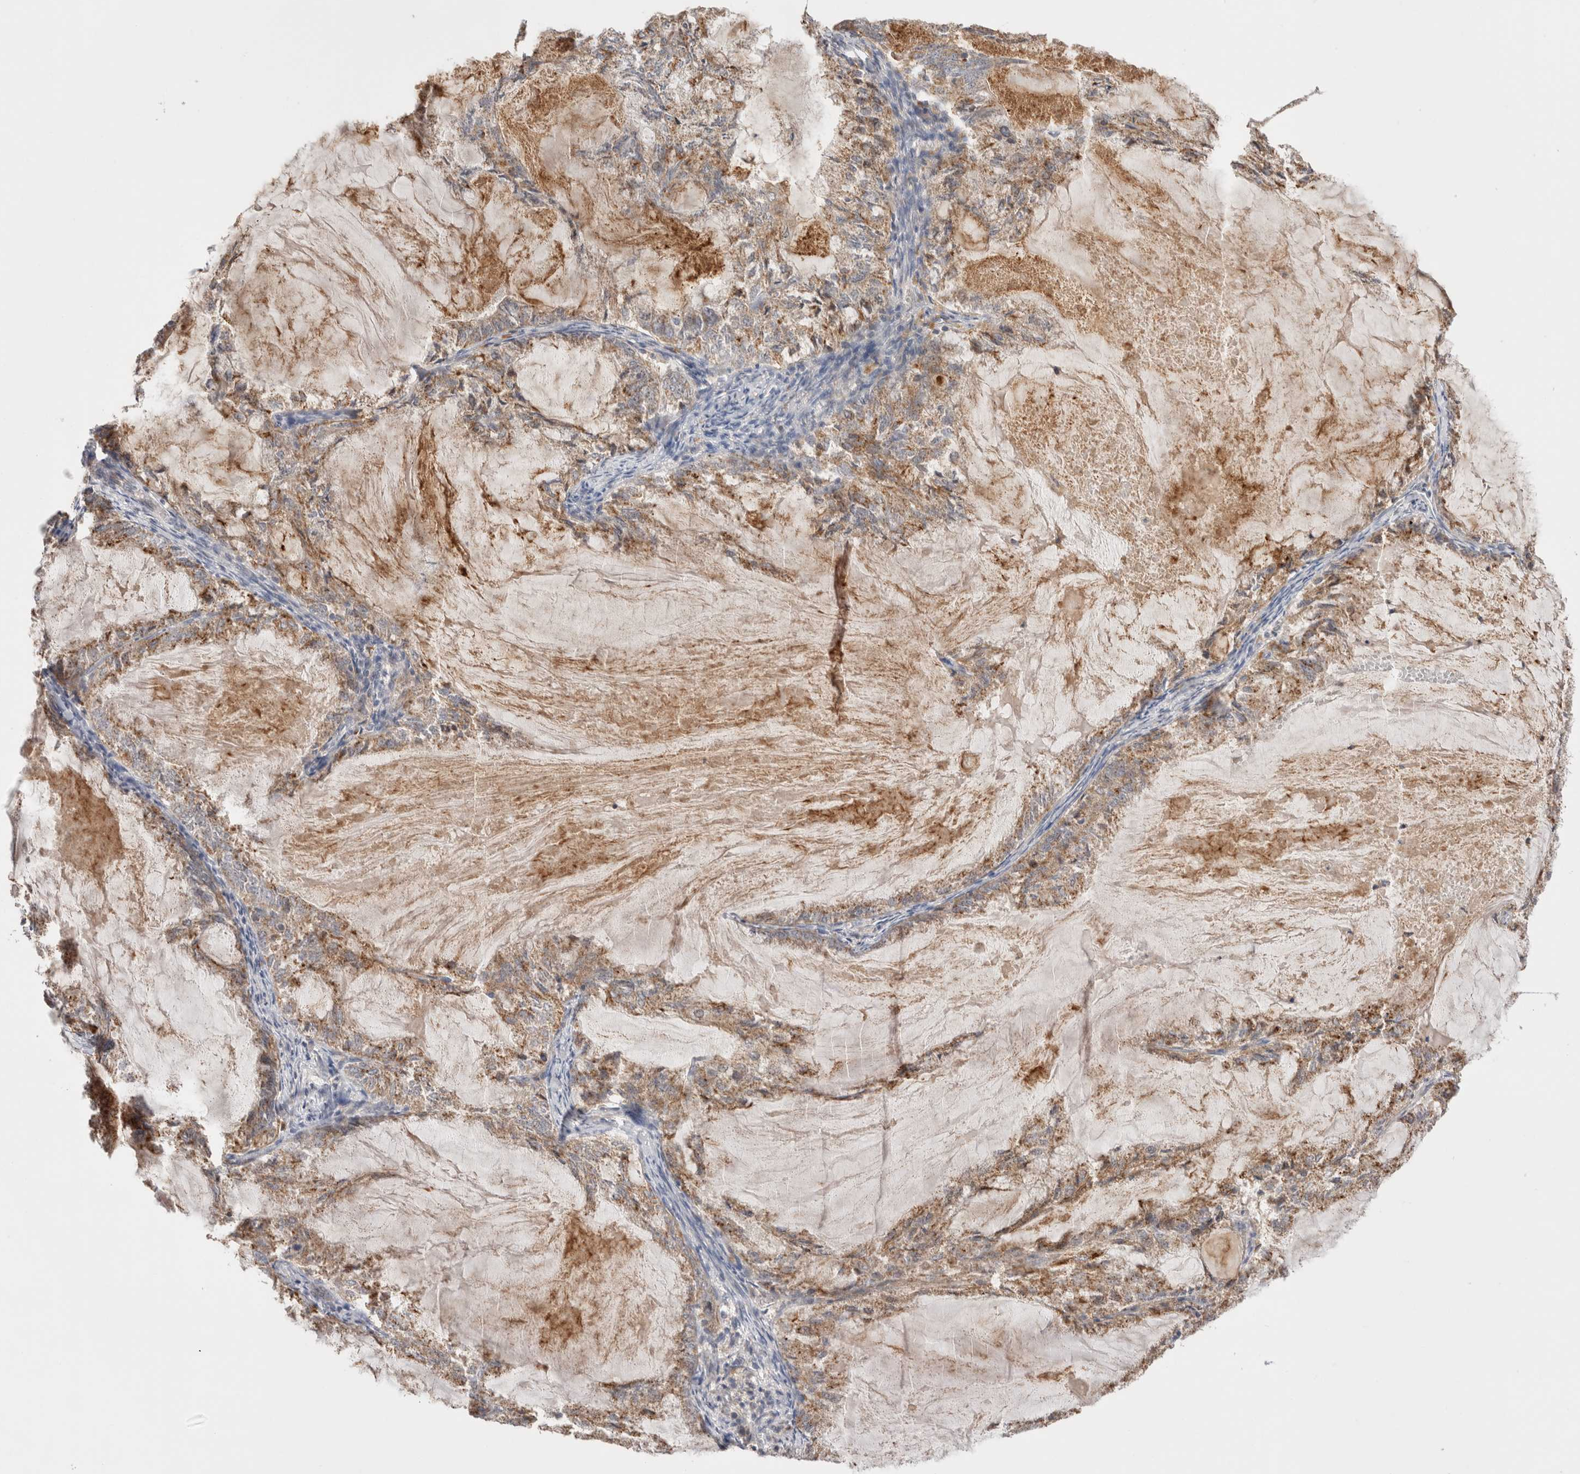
{"staining": {"intensity": "moderate", "quantity": ">75%", "location": "cytoplasmic/membranous"}, "tissue": "endometrial cancer", "cell_type": "Tumor cells", "image_type": "cancer", "snomed": [{"axis": "morphology", "description": "Adenocarcinoma, NOS"}, {"axis": "topography", "description": "Endometrium"}], "caption": "Adenocarcinoma (endometrial) stained with a brown dye shows moderate cytoplasmic/membranous positive expression in about >75% of tumor cells.", "gene": "VPS28", "patient": {"sex": "female", "age": 86}}